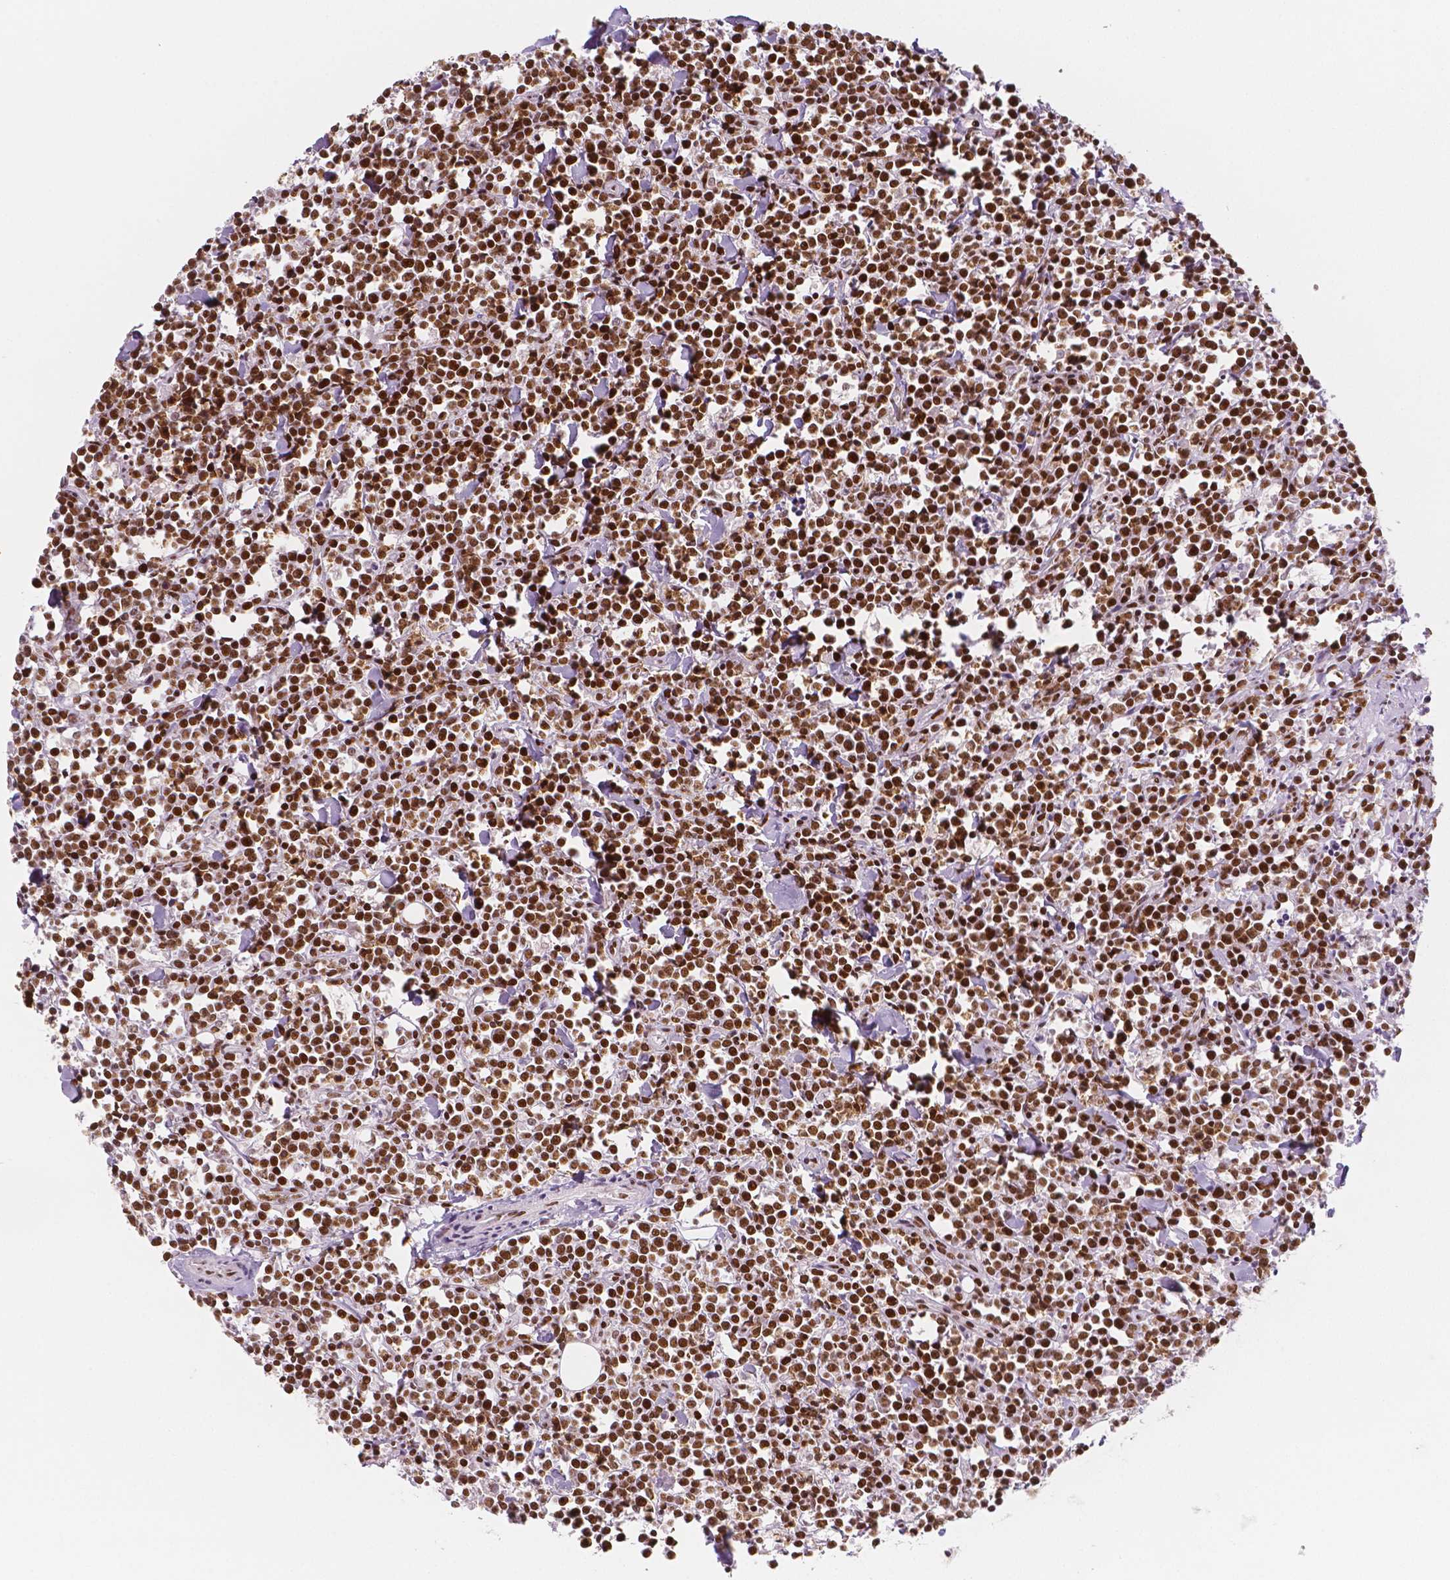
{"staining": {"intensity": "strong", "quantity": ">75%", "location": "nuclear"}, "tissue": "lymphoma", "cell_type": "Tumor cells", "image_type": "cancer", "snomed": [{"axis": "morphology", "description": "Malignant lymphoma, non-Hodgkin's type, High grade"}, {"axis": "topography", "description": "Small intestine"}], "caption": "A brown stain highlights strong nuclear staining of a protein in human lymphoma tumor cells.", "gene": "HDAC1", "patient": {"sex": "female", "age": 56}}